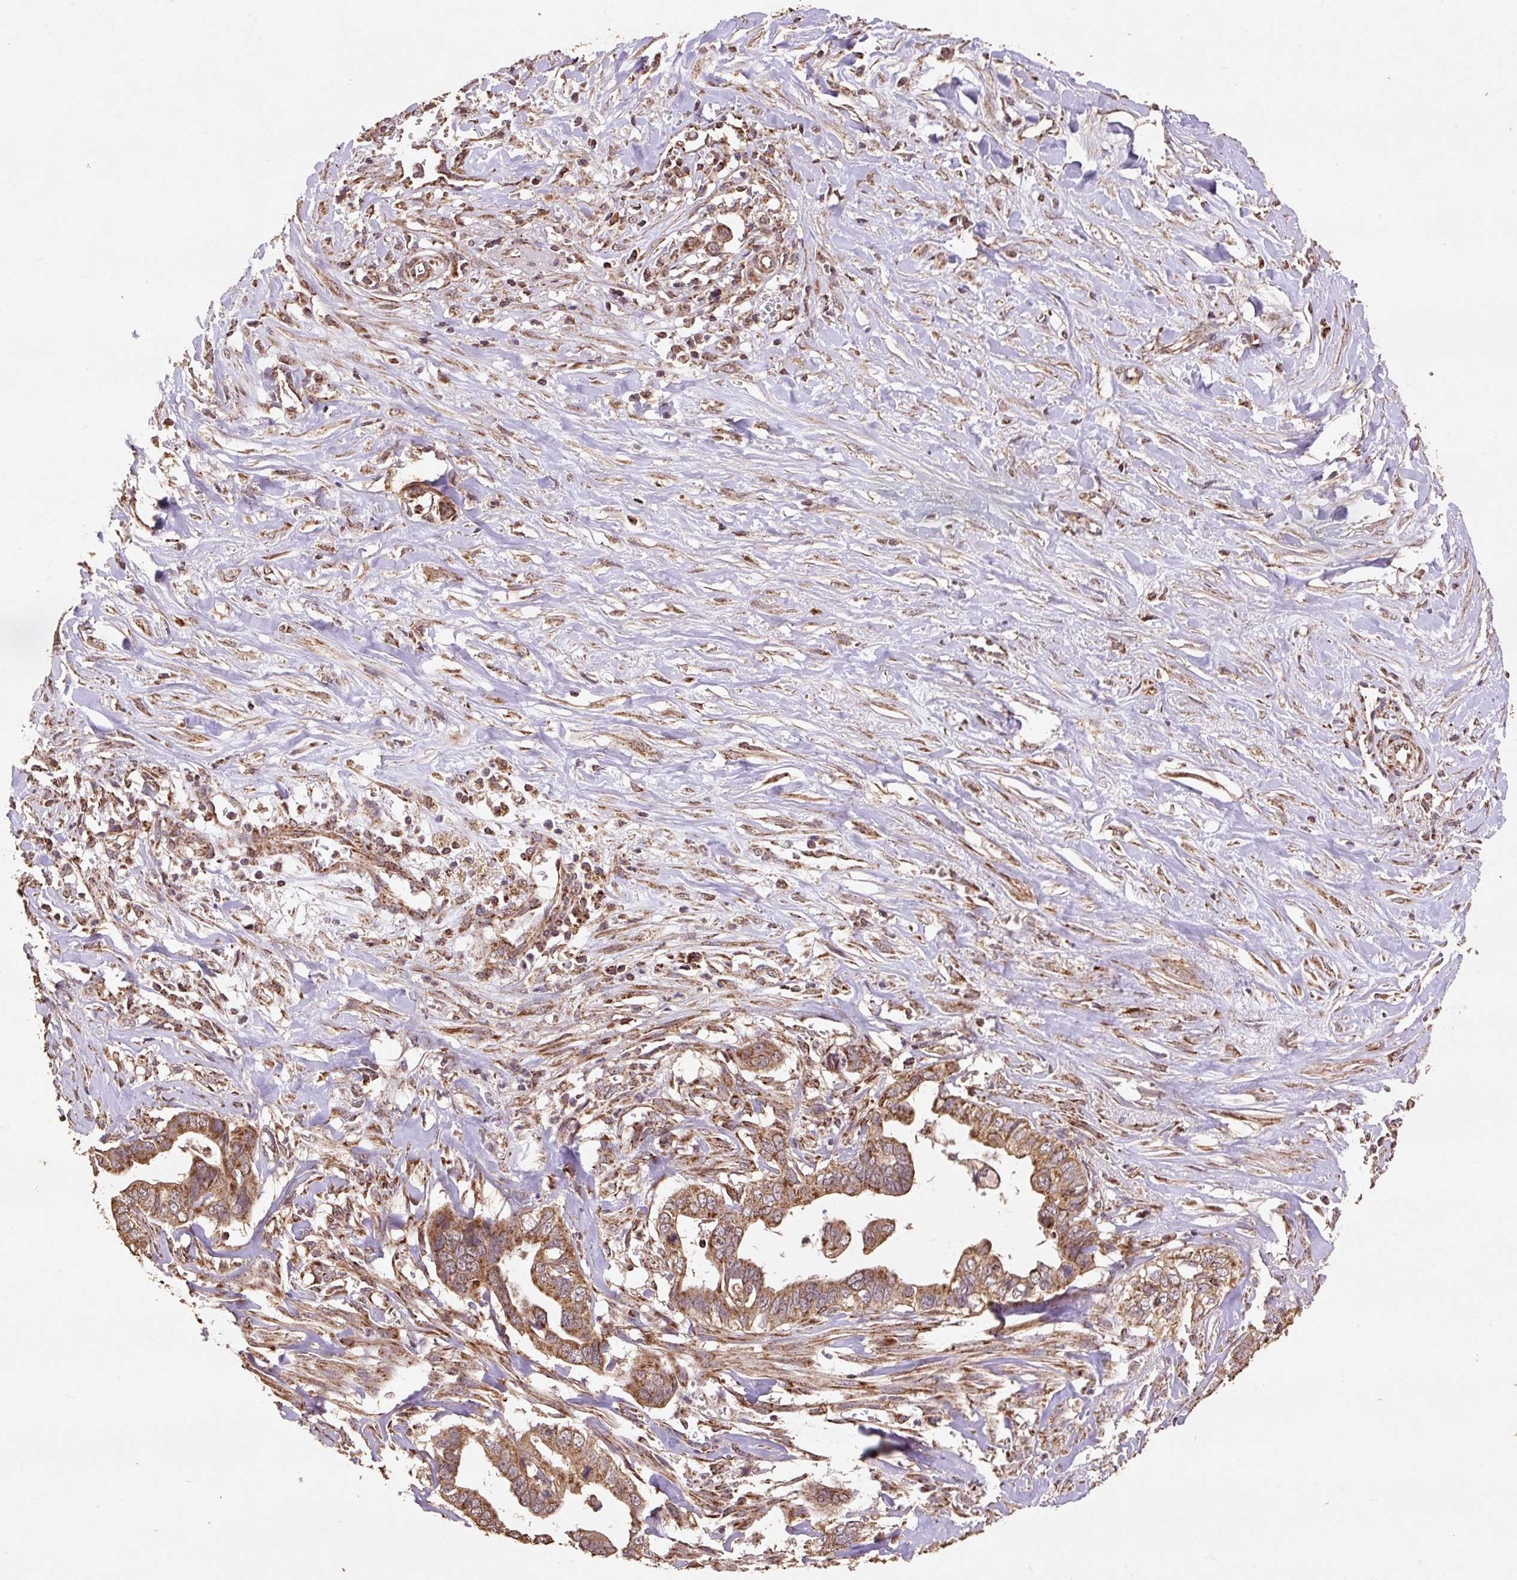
{"staining": {"intensity": "moderate", "quantity": ">75%", "location": "cytoplasmic/membranous"}, "tissue": "liver cancer", "cell_type": "Tumor cells", "image_type": "cancer", "snomed": [{"axis": "morphology", "description": "Cholangiocarcinoma"}, {"axis": "topography", "description": "Liver"}], "caption": "This photomicrograph shows immunohistochemistry staining of cholangiocarcinoma (liver), with medium moderate cytoplasmic/membranous positivity in about >75% of tumor cells.", "gene": "ATP5F1A", "patient": {"sex": "female", "age": 79}}